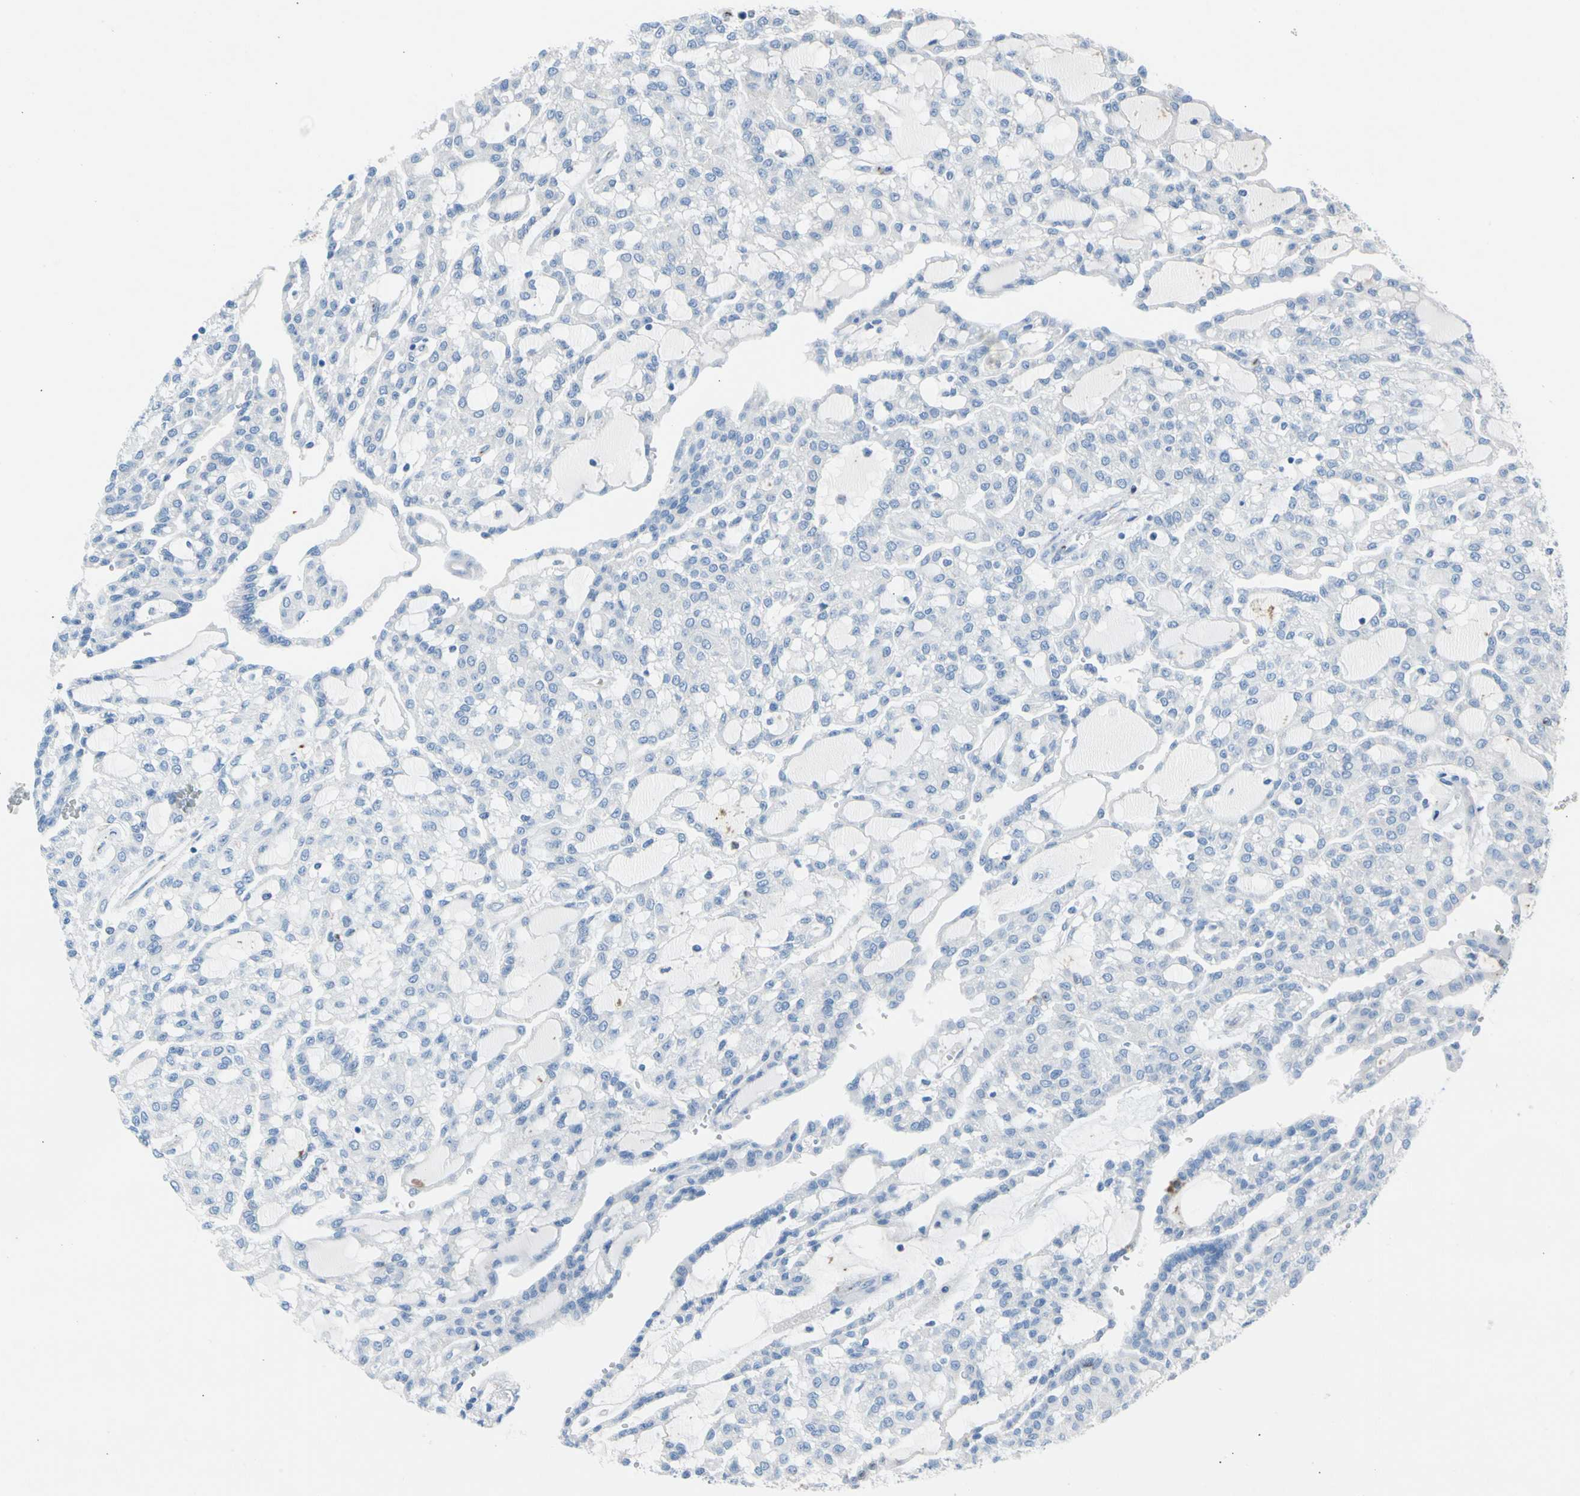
{"staining": {"intensity": "negative", "quantity": "none", "location": "none"}, "tissue": "renal cancer", "cell_type": "Tumor cells", "image_type": "cancer", "snomed": [{"axis": "morphology", "description": "Adenocarcinoma, NOS"}, {"axis": "topography", "description": "Kidney"}], "caption": "Immunohistochemistry image of neoplastic tissue: human renal adenocarcinoma stained with DAB (3,3'-diaminobenzidine) demonstrates no significant protein positivity in tumor cells.", "gene": "GASK1B", "patient": {"sex": "male", "age": 63}}